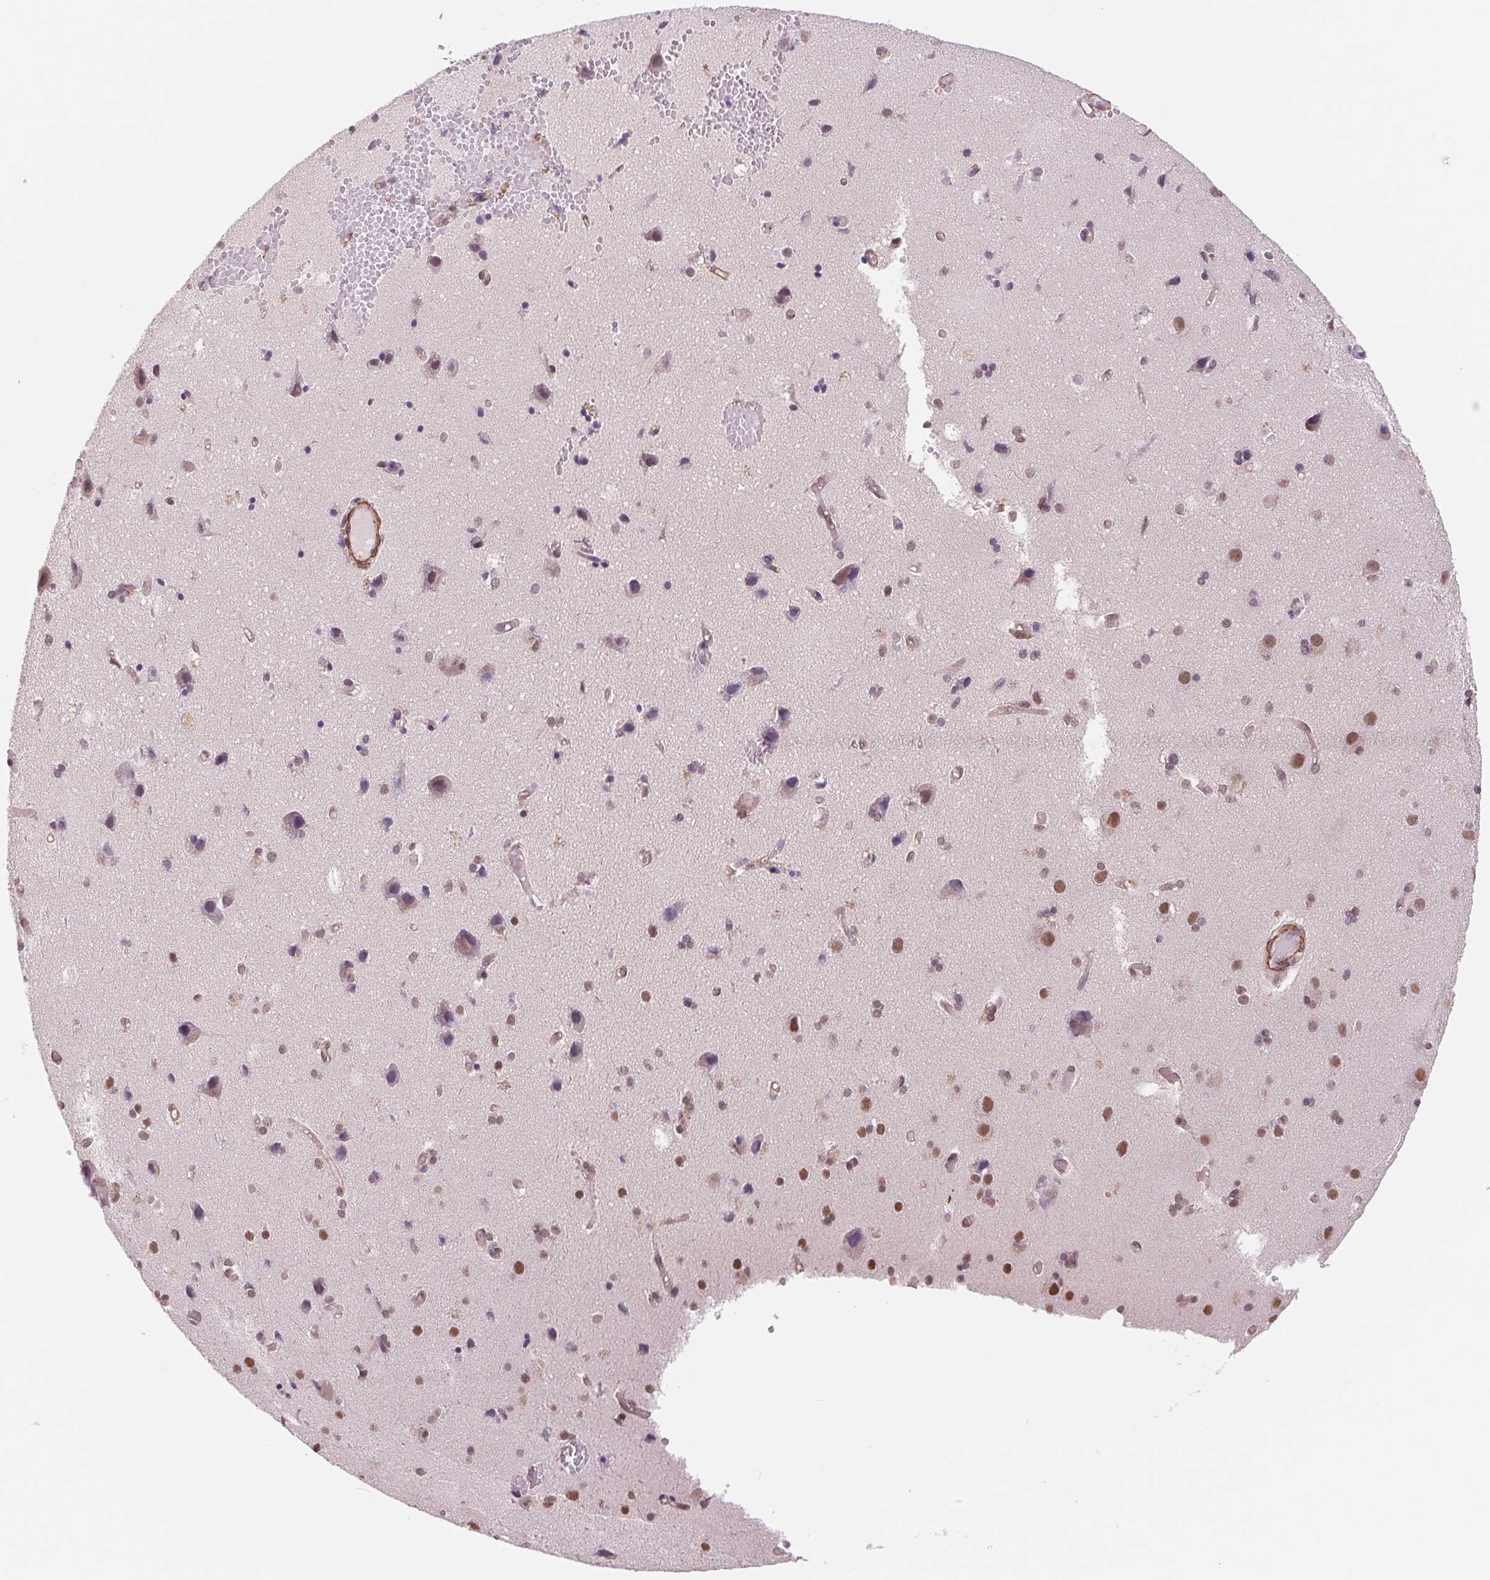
{"staining": {"intensity": "negative", "quantity": "none", "location": "none"}, "tissue": "cerebral cortex", "cell_type": "Endothelial cells", "image_type": "normal", "snomed": [{"axis": "morphology", "description": "Normal tissue, NOS"}, {"axis": "morphology", "description": "Glioma, malignant, High grade"}, {"axis": "topography", "description": "Cerebral cortex"}], "caption": "The immunohistochemistry micrograph has no significant positivity in endothelial cells of cerebral cortex. Brightfield microscopy of IHC stained with DAB (brown) and hematoxylin (blue), captured at high magnification.", "gene": "BCAT1", "patient": {"sex": "male", "age": 71}}